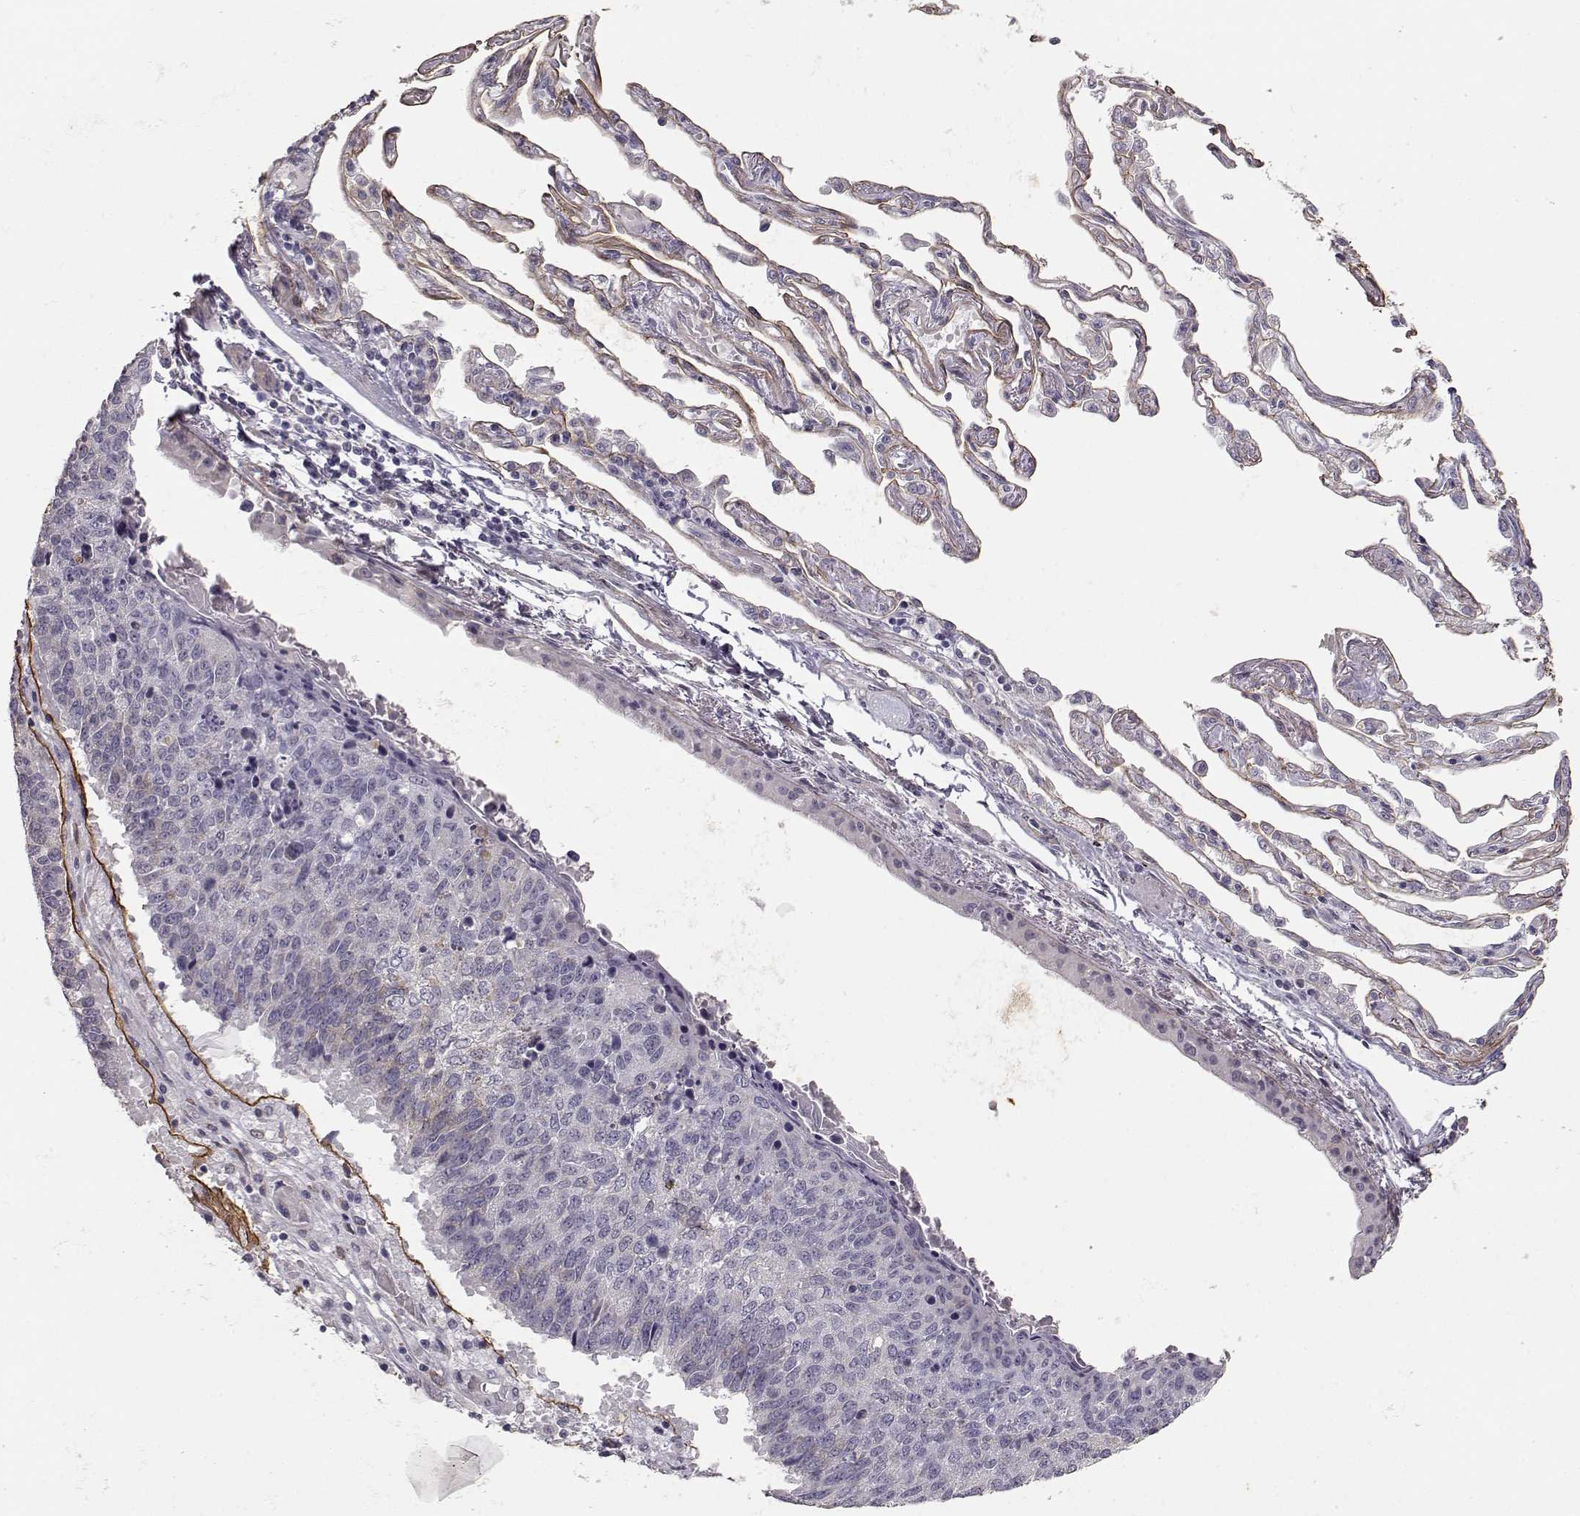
{"staining": {"intensity": "negative", "quantity": "none", "location": "none"}, "tissue": "lung cancer", "cell_type": "Tumor cells", "image_type": "cancer", "snomed": [{"axis": "morphology", "description": "Squamous cell carcinoma, NOS"}, {"axis": "topography", "description": "Lung"}], "caption": "Photomicrograph shows no significant protein positivity in tumor cells of squamous cell carcinoma (lung).", "gene": "LAMA5", "patient": {"sex": "male", "age": 73}}